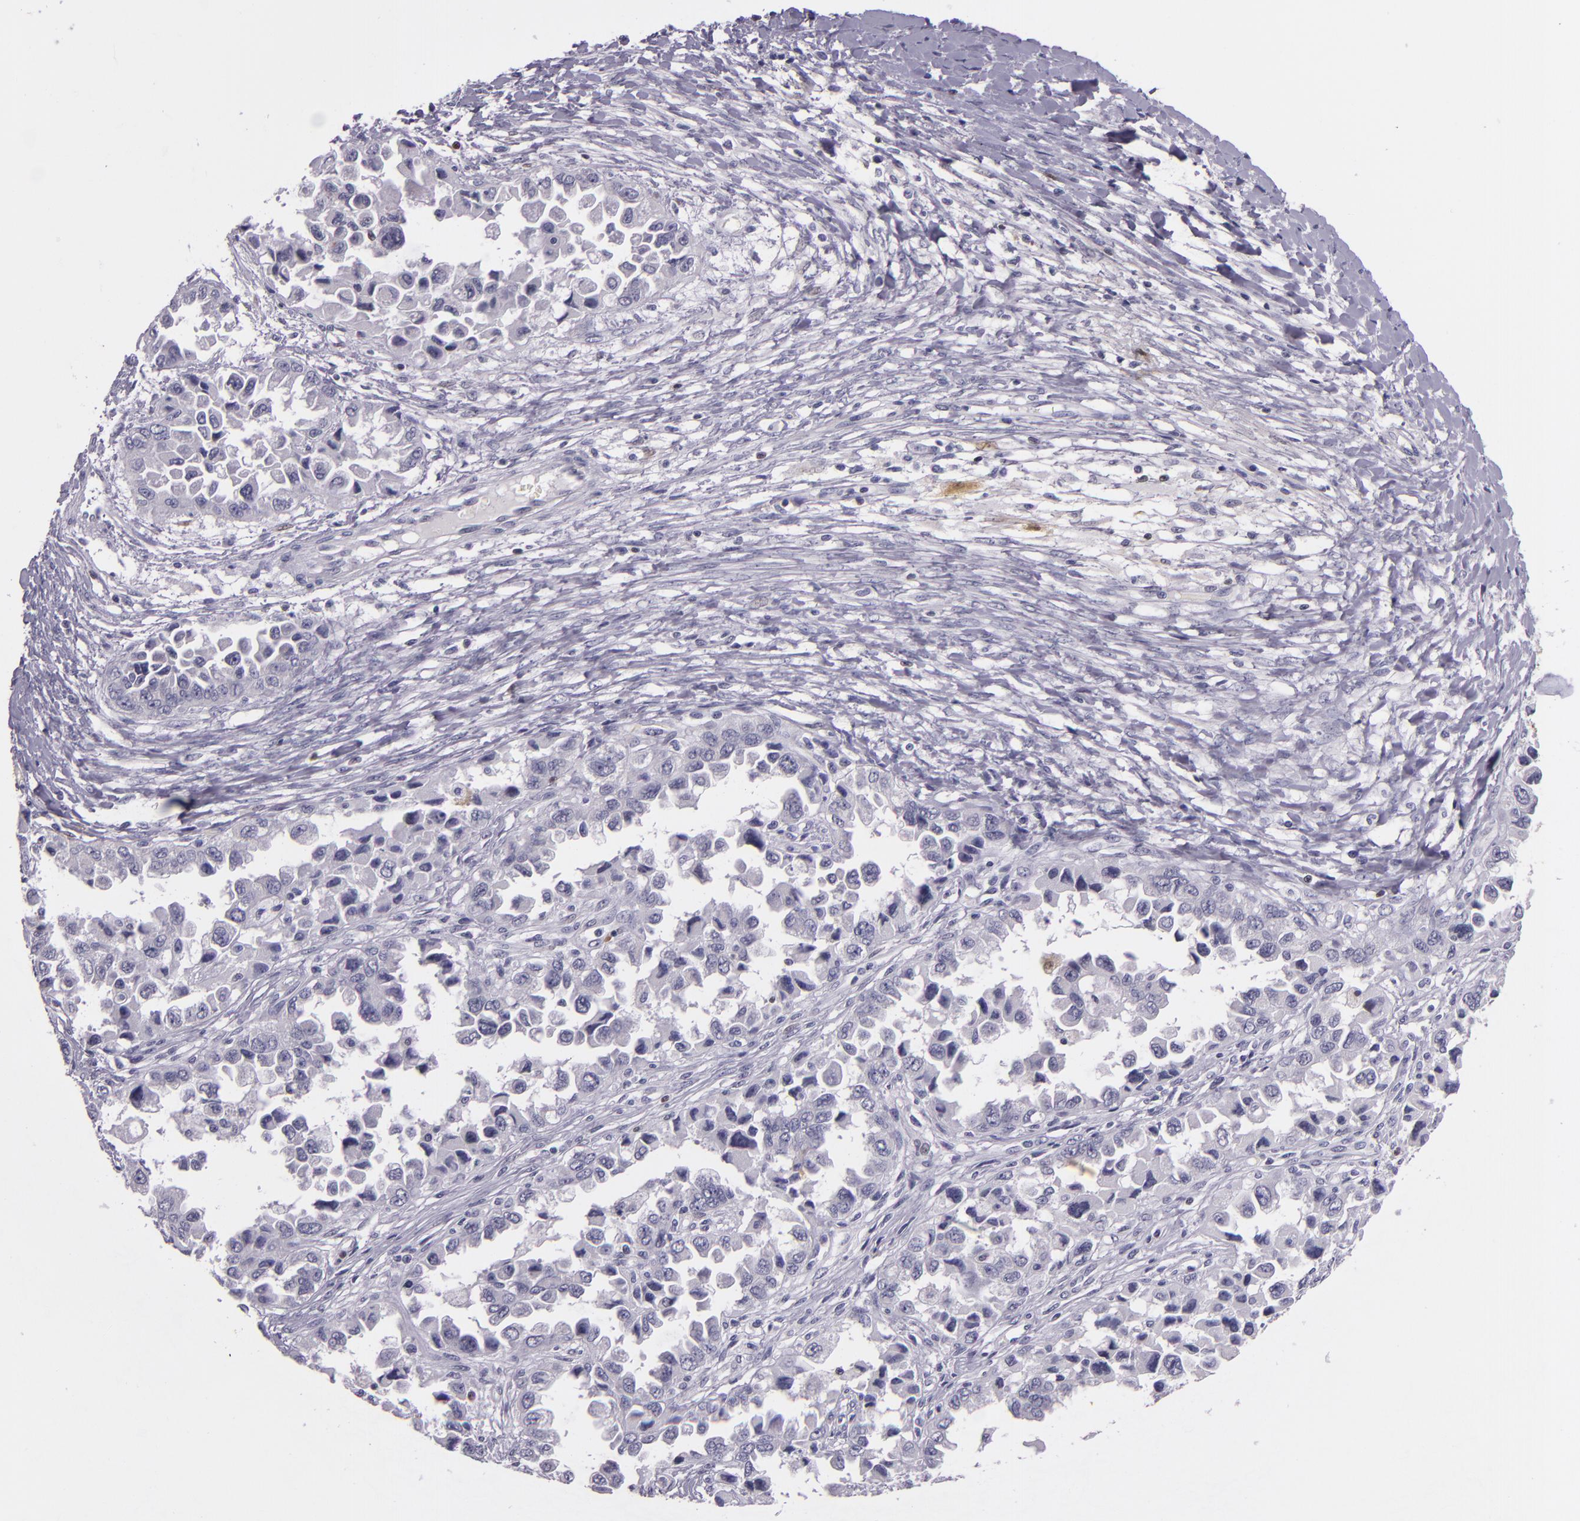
{"staining": {"intensity": "negative", "quantity": "none", "location": "none"}, "tissue": "ovarian cancer", "cell_type": "Tumor cells", "image_type": "cancer", "snomed": [{"axis": "morphology", "description": "Cystadenocarcinoma, serous, NOS"}, {"axis": "topography", "description": "Ovary"}], "caption": "The immunohistochemistry (IHC) image has no significant staining in tumor cells of serous cystadenocarcinoma (ovarian) tissue. Brightfield microscopy of immunohistochemistry (IHC) stained with DAB (3,3'-diaminobenzidine) (brown) and hematoxylin (blue), captured at high magnification.", "gene": "MT1A", "patient": {"sex": "female", "age": 84}}